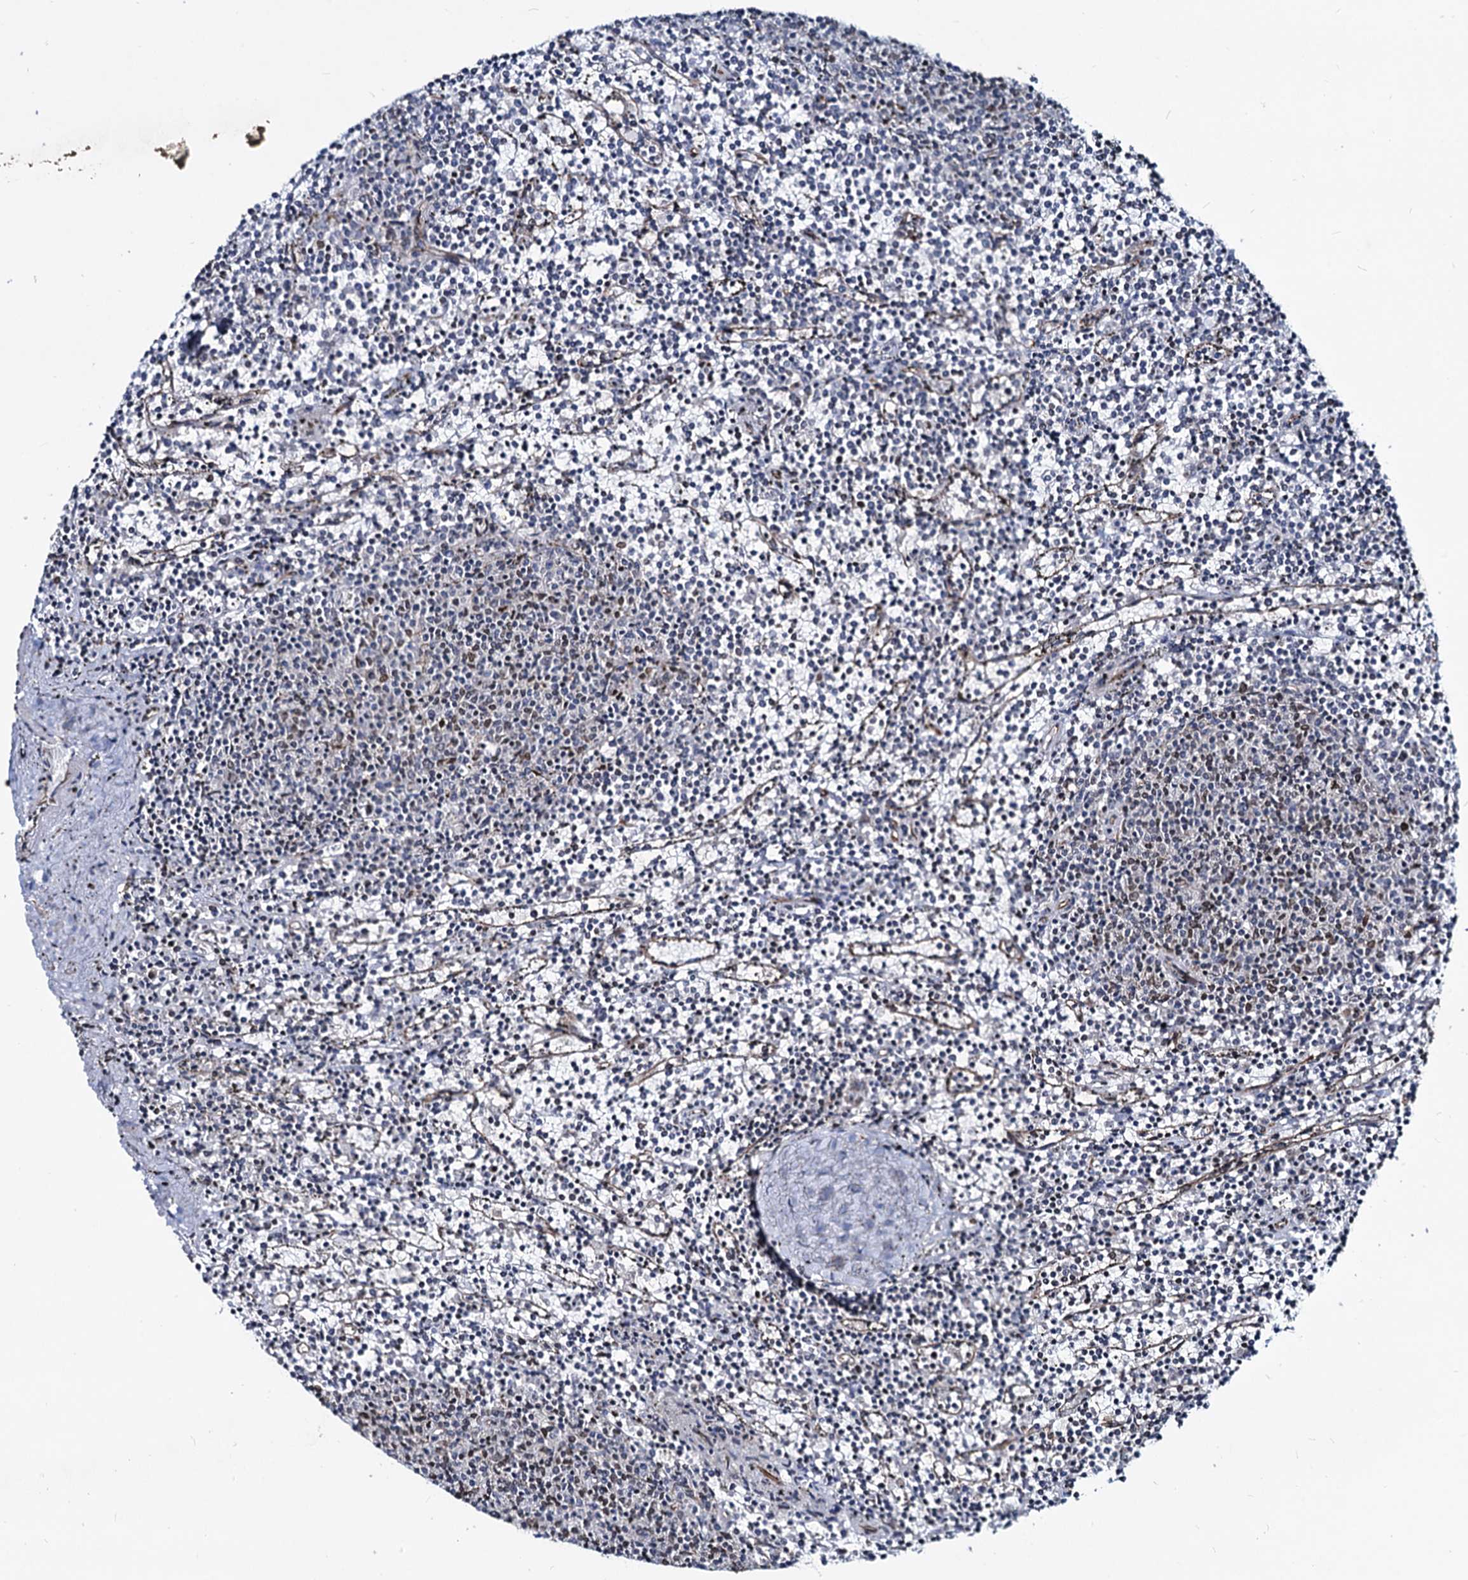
{"staining": {"intensity": "negative", "quantity": "none", "location": "none"}, "tissue": "lymphoma", "cell_type": "Tumor cells", "image_type": "cancer", "snomed": [{"axis": "morphology", "description": "Malignant lymphoma, non-Hodgkin's type, Low grade"}, {"axis": "topography", "description": "Spleen"}], "caption": "High magnification brightfield microscopy of lymphoma stained with DAB (3,3'-diaminobenzidine) (brown) and counterstained with hematoxylin (blue): tumor cells show no significant staining.", "gene": "RNF6", "patient": {"sex": "female", "age": 50}}